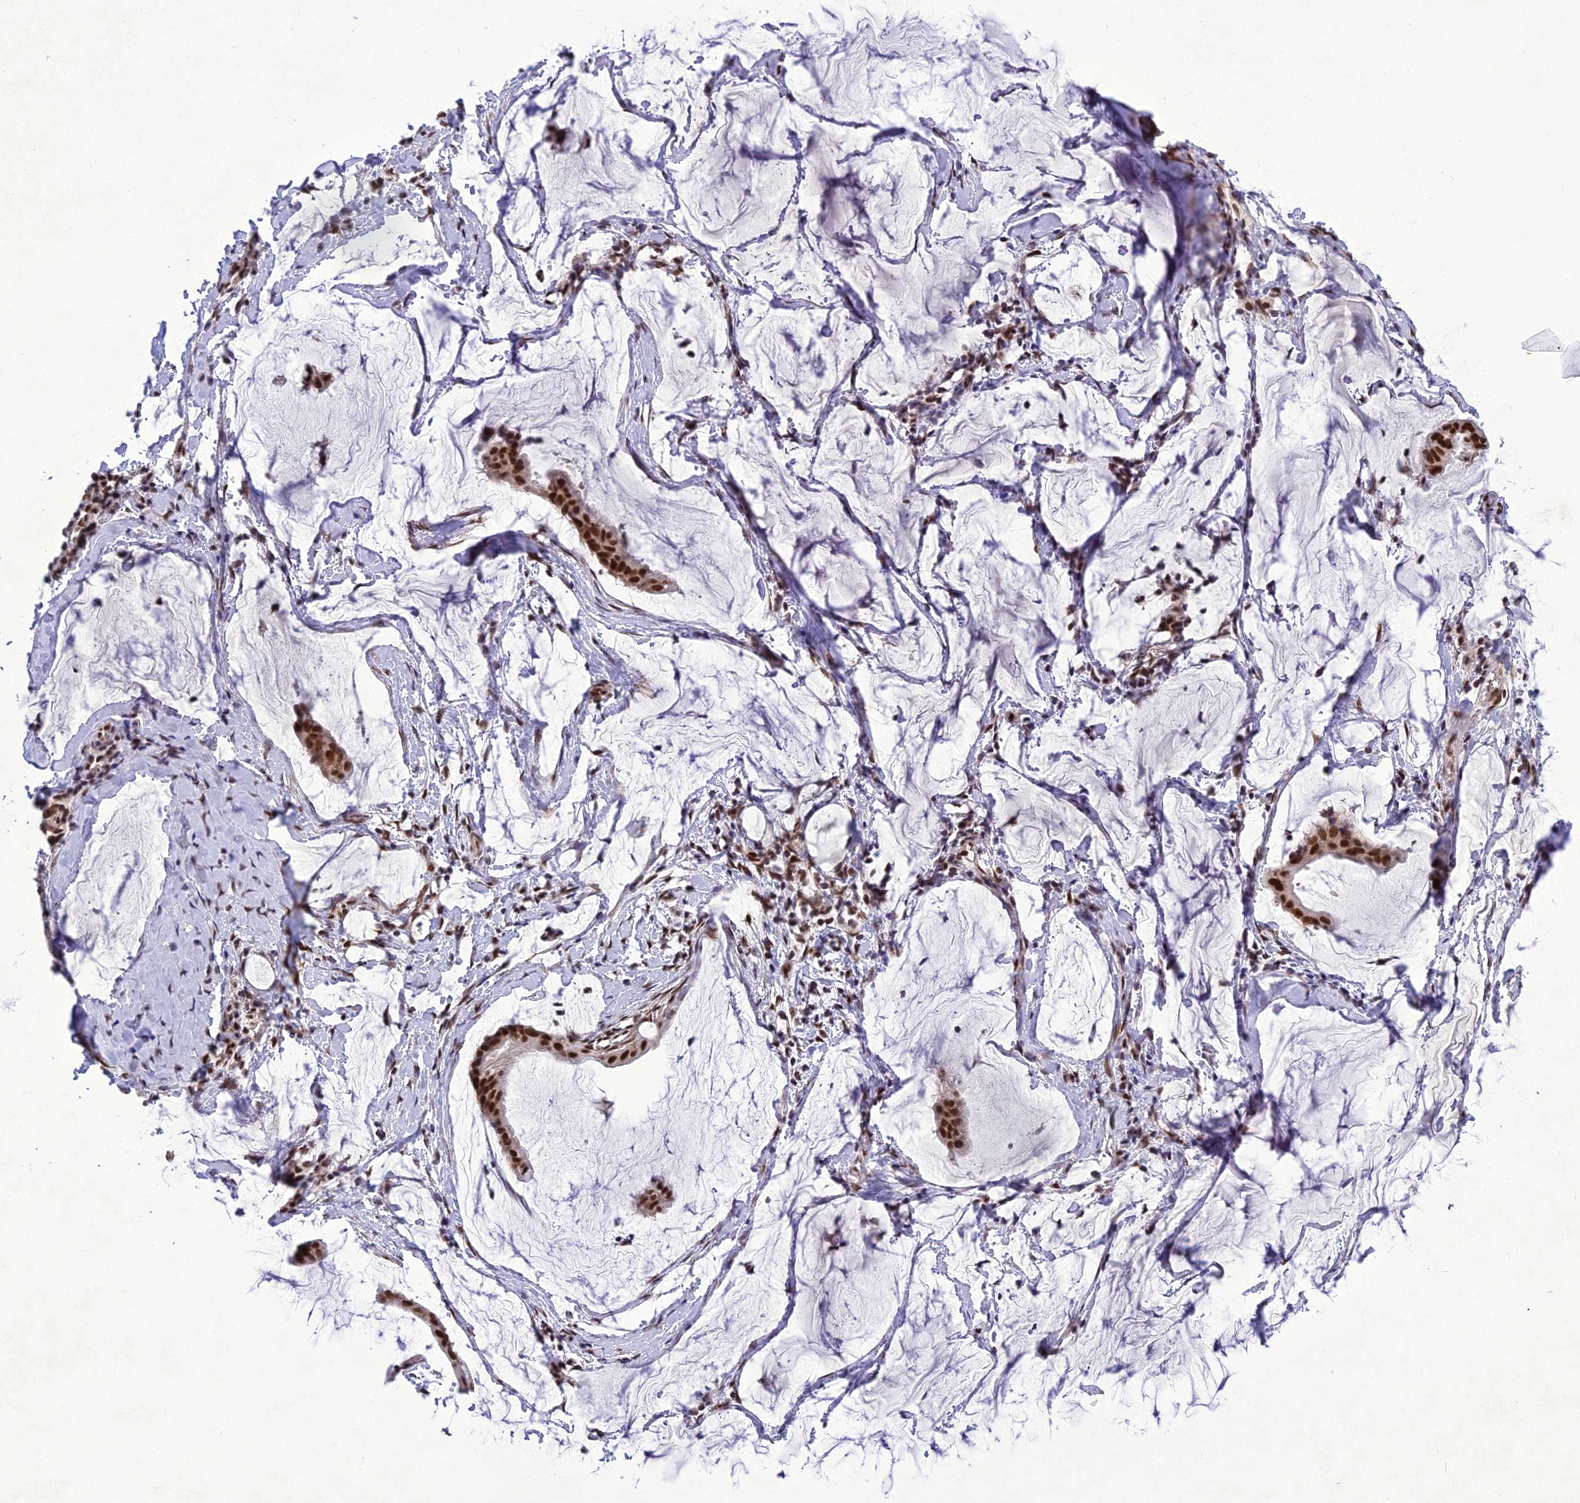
{"staining": {"intensity": "strong", "quantity": ">75%", "location": "nuclear"}, "tissue": "ovarian cancer", "cell_type": "Tumor cells", "image_type": "cancer", "snomed": [{"axis": "morphology", "description": "Cystadenocarcinoma, mucinous, NOS"}, {"axis": "topography", "description": "Ovary"}], "caption": "This photomicrograph demonstrates immunohistochemistry staining of human ovarian mucinous cystadenocarcinoma, with high strong nuclear staining in about >75% of tumor cells.", "gene": "DDX1", "patient": {"sex": "female", "age": 73}}